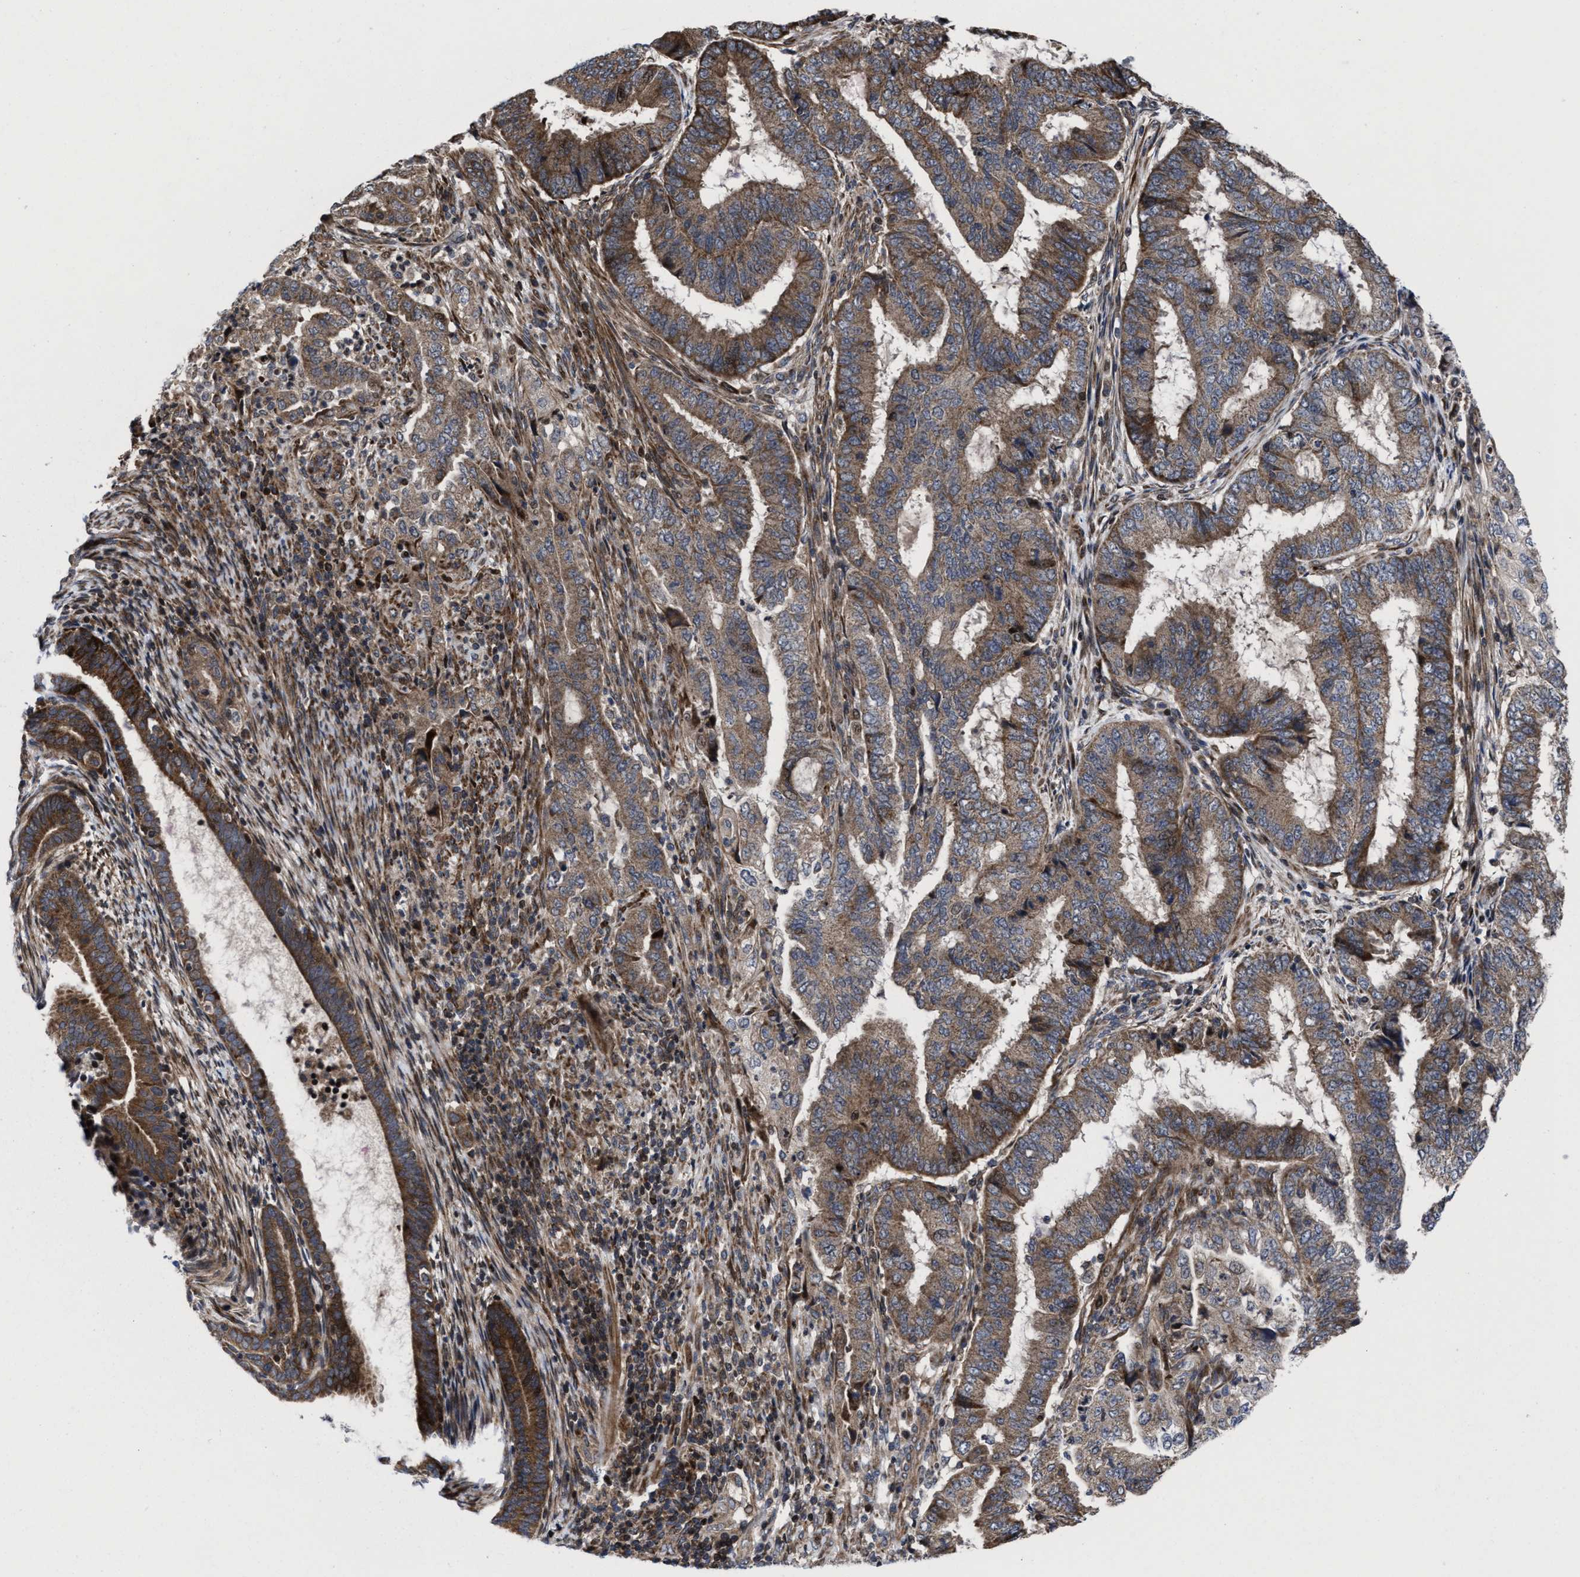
{"staining": {"intensity": "moderate", "quantity": ">75%", "location": "cytoplasmic/membranous"}, "tissue": "endometrial cancer", "cell_type": "Tumor cells", "image_type": "cancer", "snomed": [{"axis": "morphology", "description": "Adenocarcinoma, NOS"}, {"axis": "topography", "description": "Endometrium"}], "caption": "This is a photomicrograph of IHC staining of endometrial cancer, which shows moderate positivity in the cytoplasmic/membranous of tumor cells.", "gene": "MRPL50", "patient": {"sex": "female", "age": 51}}